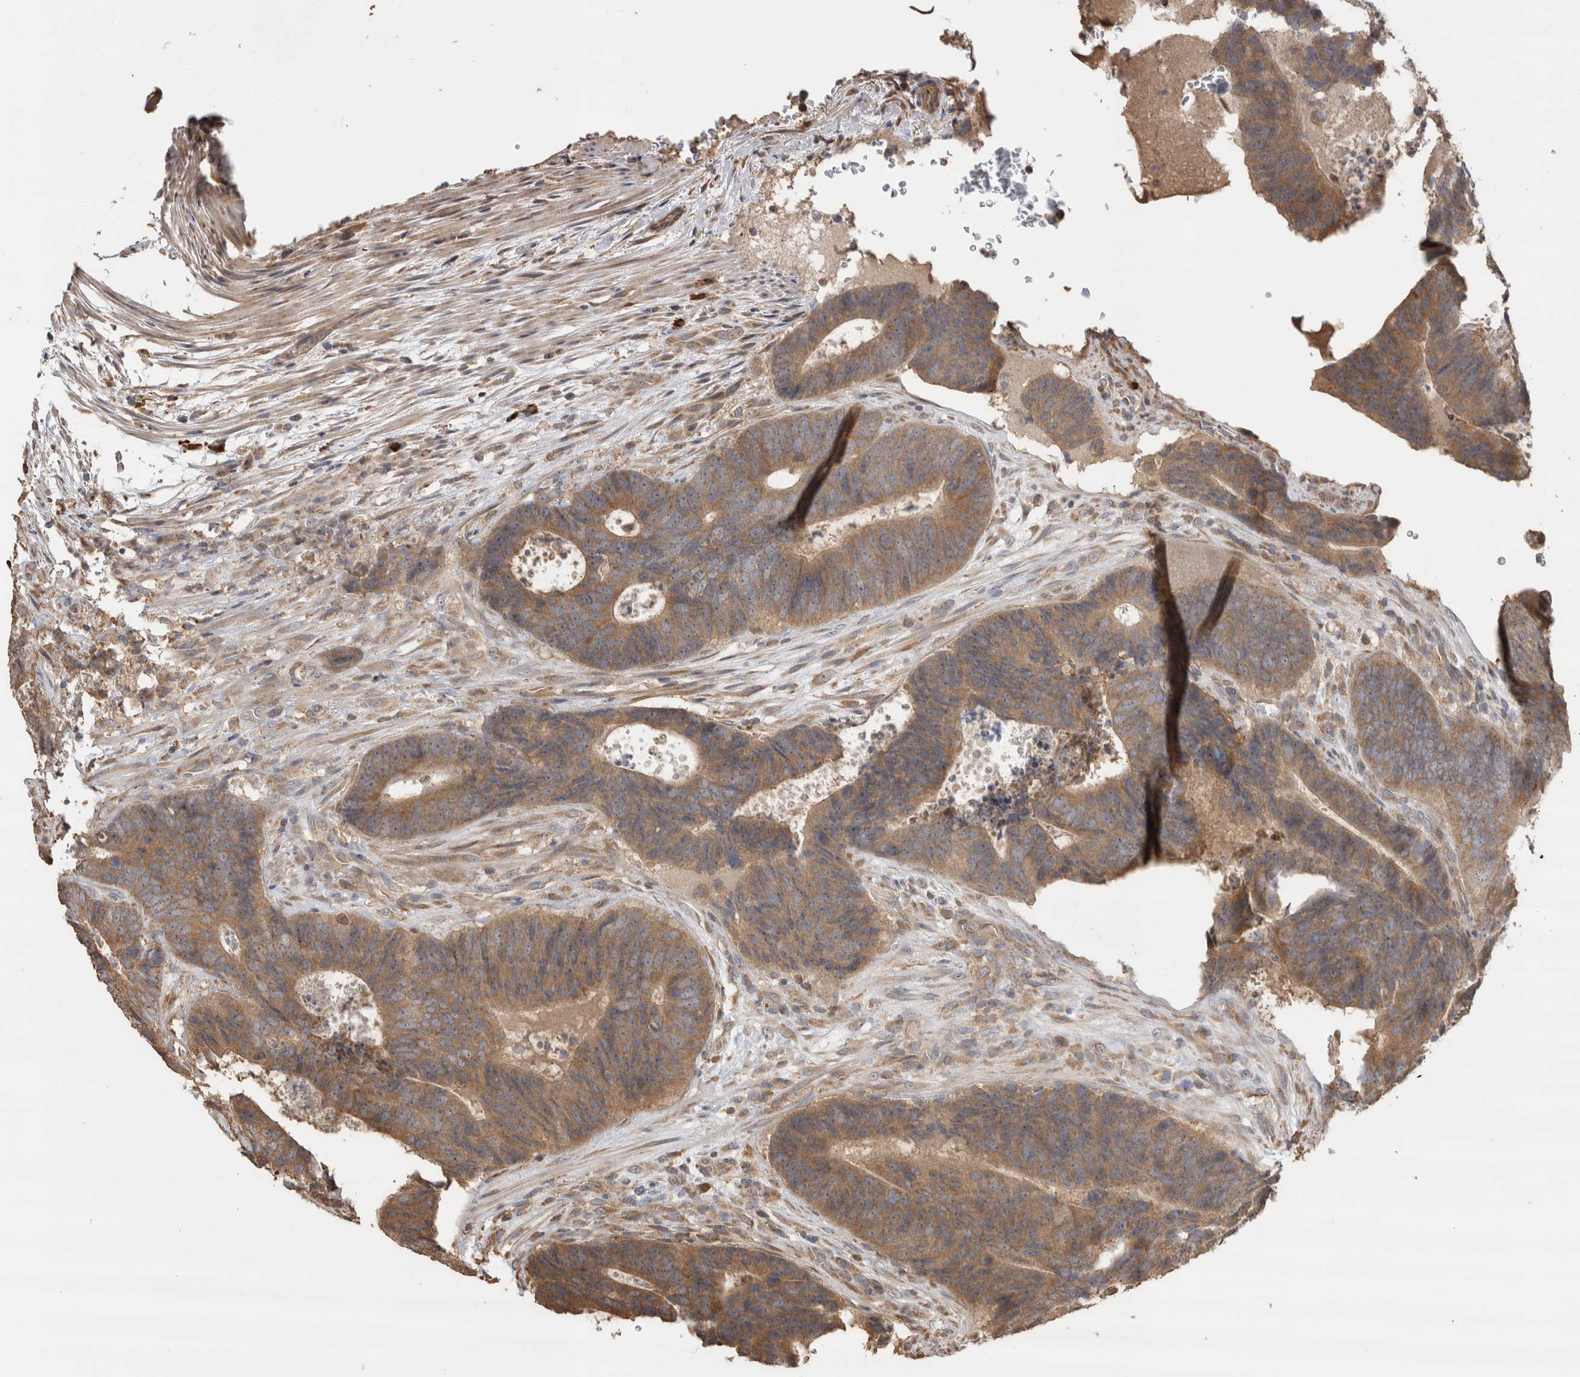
{"staining": {"intensity": "moderate", "quantity": "25%-75%", "location": "cytoplasmic/membranous"}, "tissue": "colorectal cancer", "cell_type": "Tumor cells", "image_type": "cancer", "snomed": [{"axis": "morphology", "description": "Adenocarcinoma, NOS"}, {"axis": "topography", "description": "Colon"}], "caption": "Immunohistochemistry histopathology image of colorectal cancer stained for a protein (brown), which shows medium levels of moderate cytoplasmic/membranous positivity in about 25%-75% of tumor cells.", "gene": "TBCE", "patient": {"sex": "male", "age": 56}}